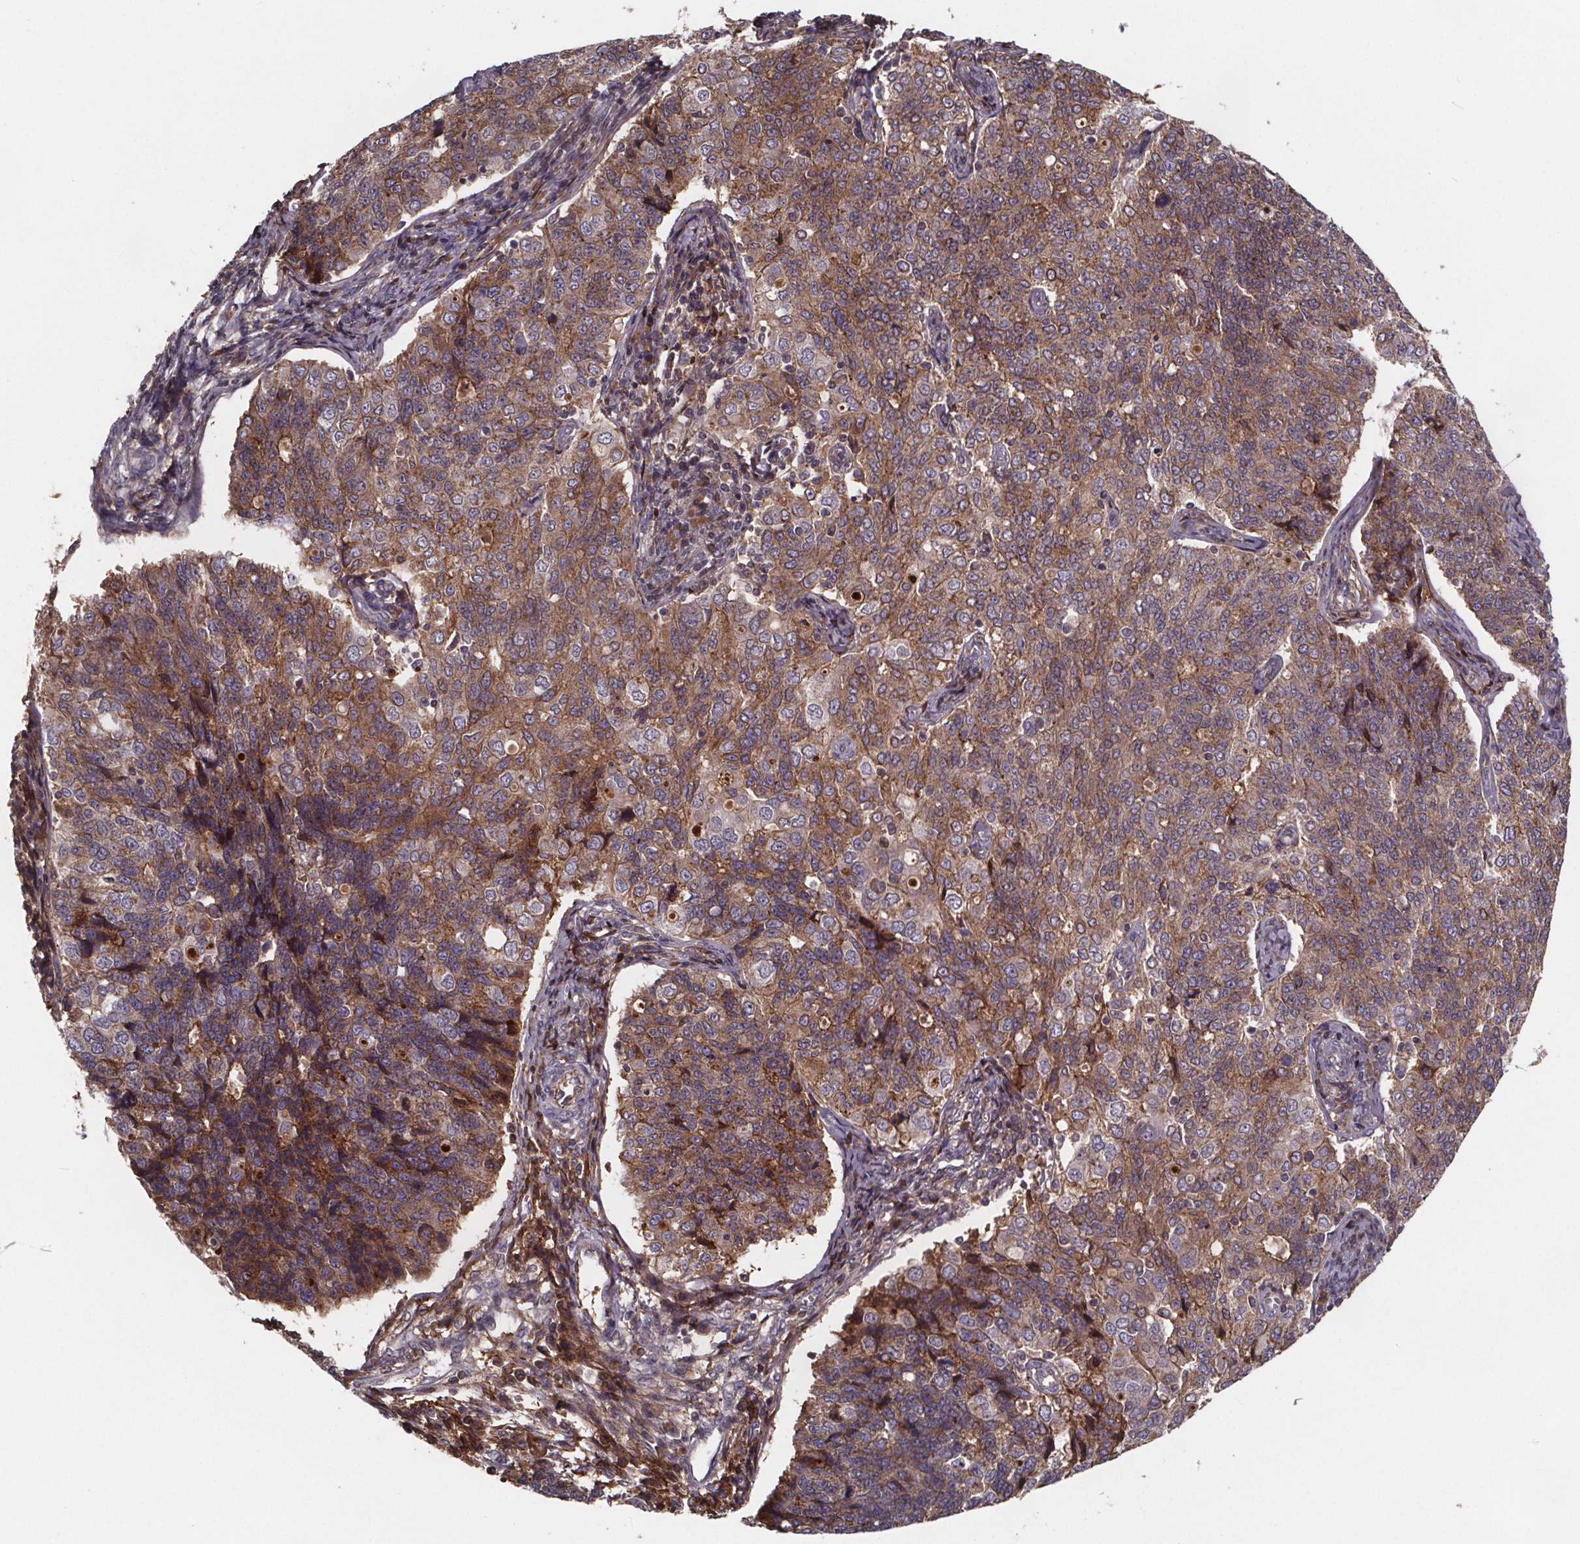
{"staining": {"intensity": "moderate", "quantity": ">75%", "location": "cytoplasmic/membranous"}, "tissue": "endometrial cancer", "cell_type": "Tumor cells", "image_type": "cancer", "snomed": [{"axis": "morphology", "description": "Adenocarcinoma, NOS"}, {"axis": "topography", "description": "Endometrium"}], "caption": "Brown immunohistochemical staining in endometrial cancer (adenocarcinoma) shows moderate cytoplasmic/membranous staining in about >75% of tumor cells. (DAB IHC, brown staining for protein, blue staining for nuclei).", "gene": "FASTKD3", "patient": {"sex": "female", "age": 43}}